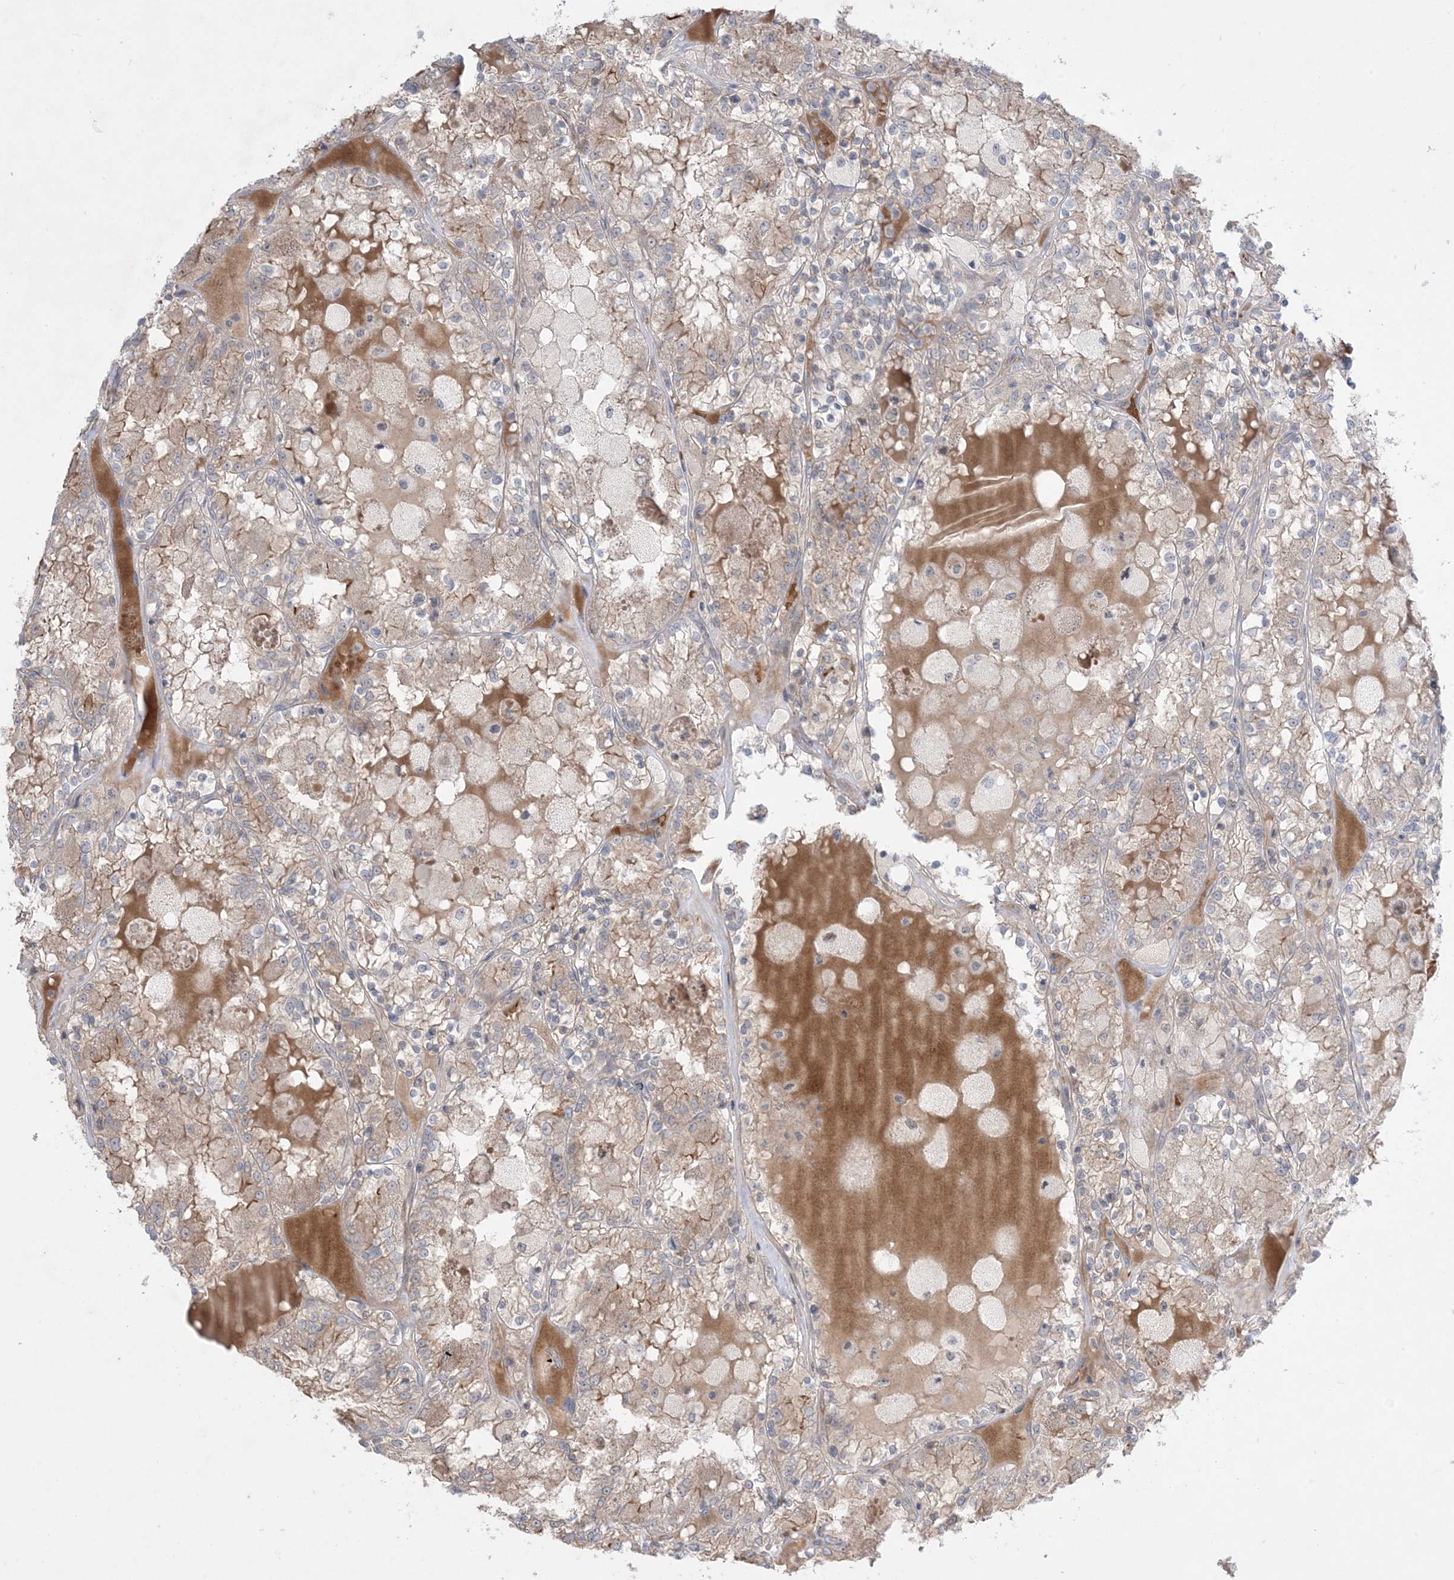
{"staining": {"intensity": "moderate", "quantity": "<25%", "location": "cytoplasmic/membranous"}, "tissue": "renal cancer", "cell_type": "Tumor cells", "image_type": "cancer", "snomed": [{"axis": "morphology", "description": "Adenocarcinoma, NOS"}, {"axis": "topography", "description": "Kidney"}], "caption": "An IHC micrograph of tumor tissue is shown. Protein staining in brown highlights moderate cytoplasmic/membranous positivity in renal cancer within tumor cells.", "gene": "MMGT1", "patient": {"sex": "female", "age": 56}}